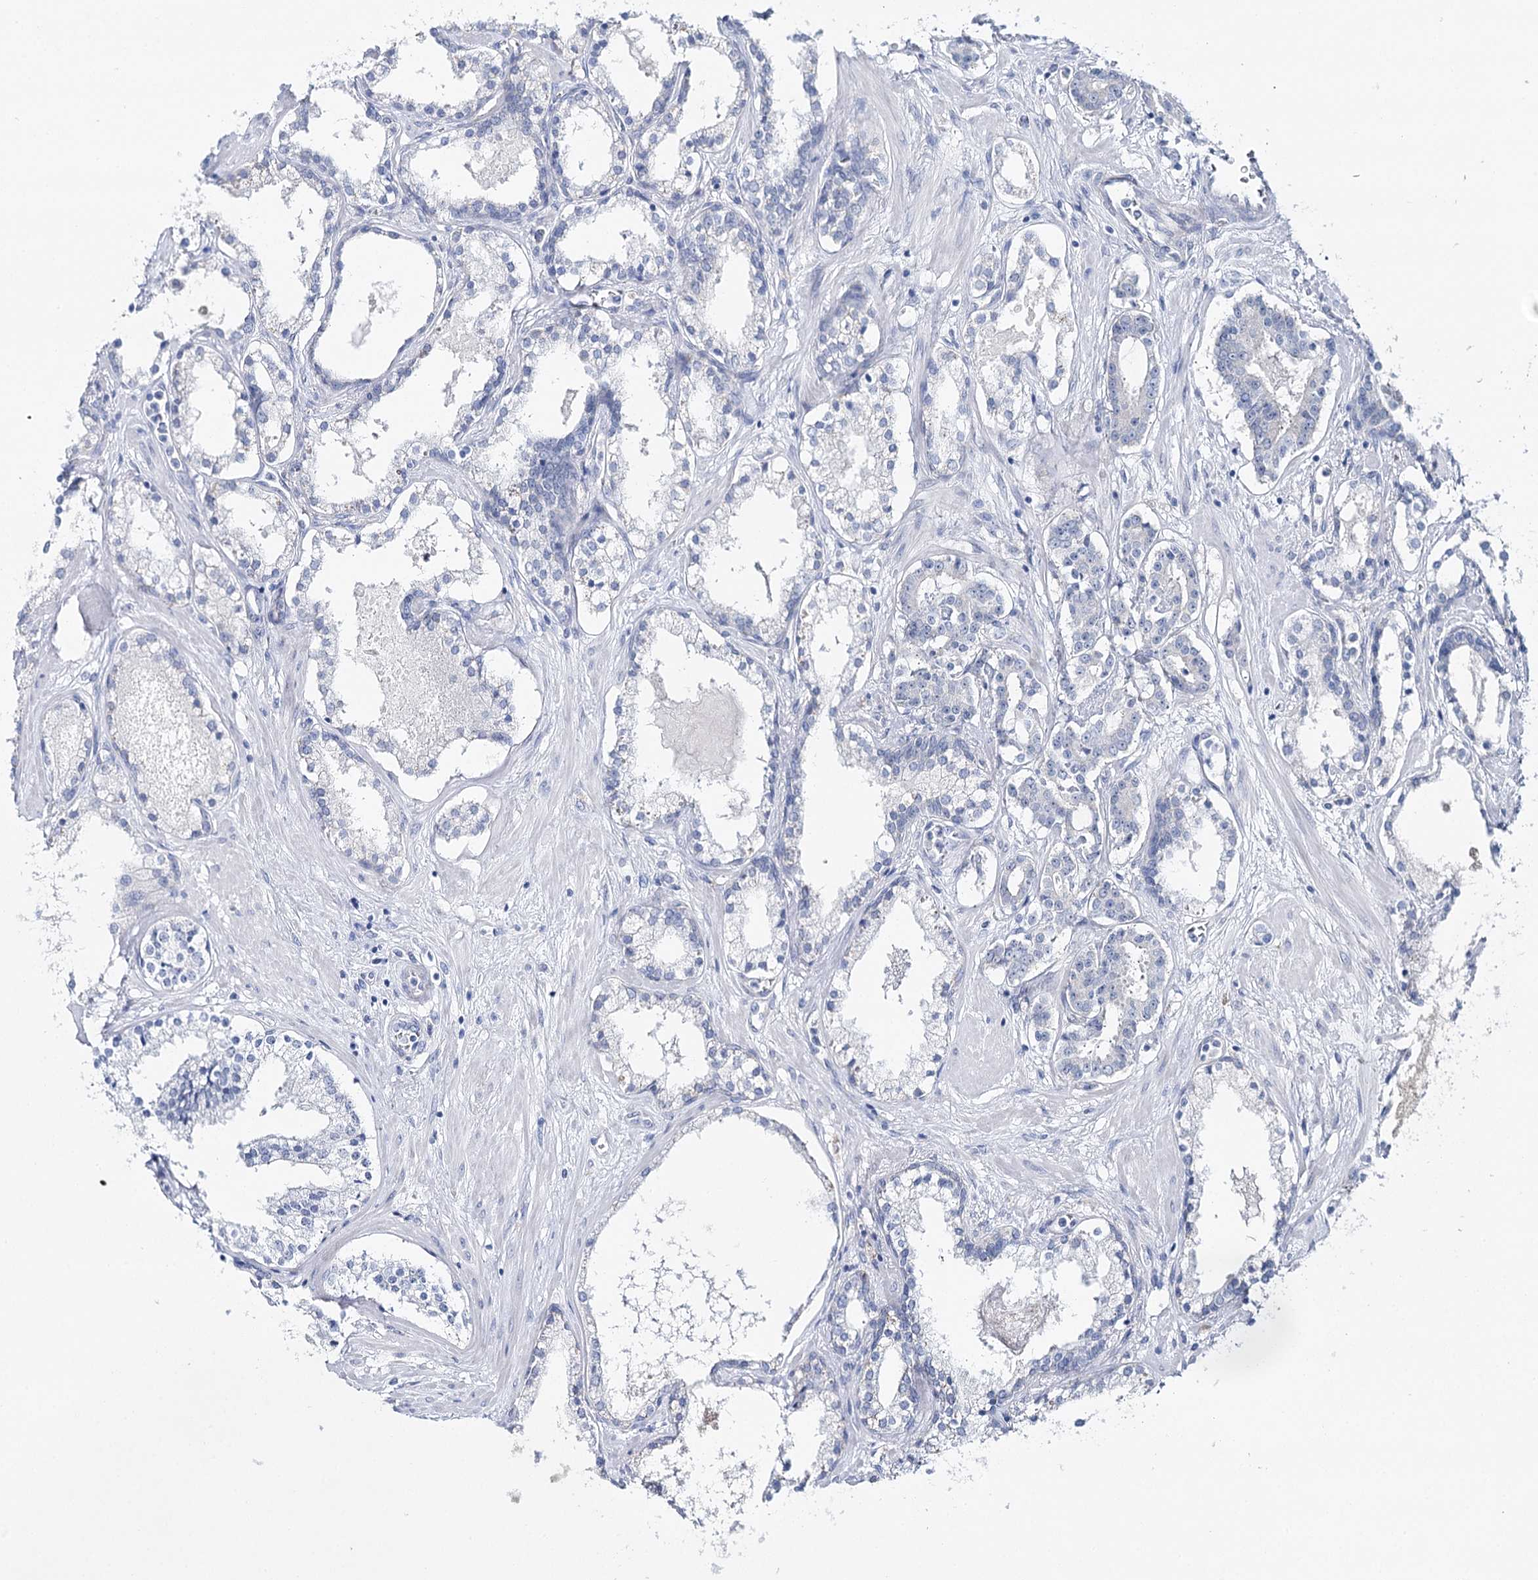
{"staining": {"intensity": "negative", "quantity": "none", "location": "none"}, "tissue": "prostate cancer", "cell_type": "Tumor cells", "image_type": "cancer", "snomed": [{"axis": "morphology", "description": "Adenocarcinoma, High grade"}, {"axis": "topography", "description": "Prostate"}], "caption": "A histopathology image of prostate cancer (adenocarcinoma (high-grade)) stained for a protein demonstrates no brown staining in tumor cells. Brightfield microscopy of immunohistochemistry stained with DAB (brown) and hematoxylin (blue), captured at high magnification.", "gene": "CSN3", "patient": {"sex": "male", "age": 58}}